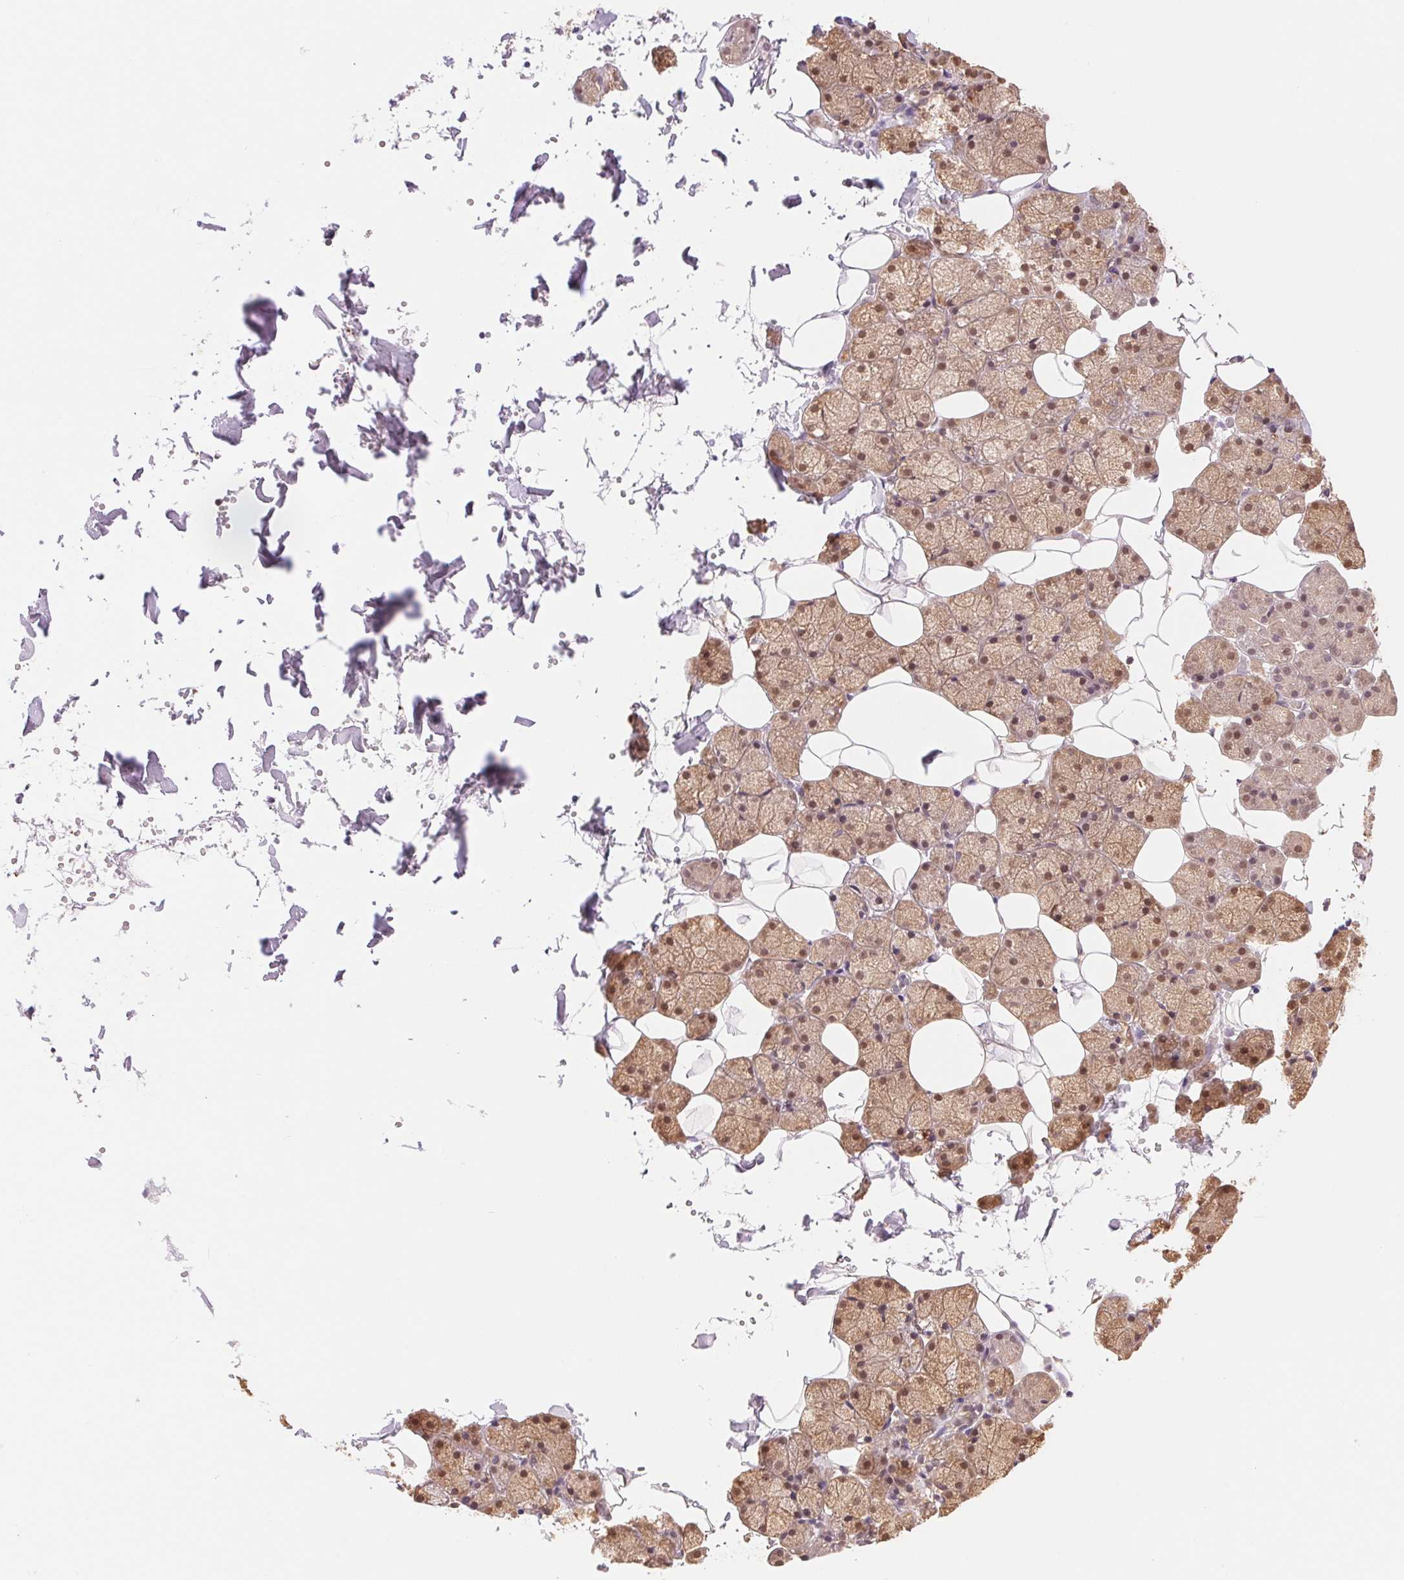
{"staining": {"intensity": "moderate", "quantity": ">75%", "location": "cytoplasmic/membranous,nuclear"}, "tissue": "salivary gland", "cell_type": "Glandular cells", "image_type": "normal", "snomed": [{"axis": "morphology", "description": "Normal tissue, NOS"}, {"axis": "topography", "description": "Salivary gland"}], "caption": "This micrograph displays immunohistochemistry (IHC) staining of unremarkable salivary gland, with medium moderate cytoplasmic/membranous,nuclear staining in about >75% of glandular cells.", "gene": "CDC123", "patient": {"sex": "male", "age": 38}}